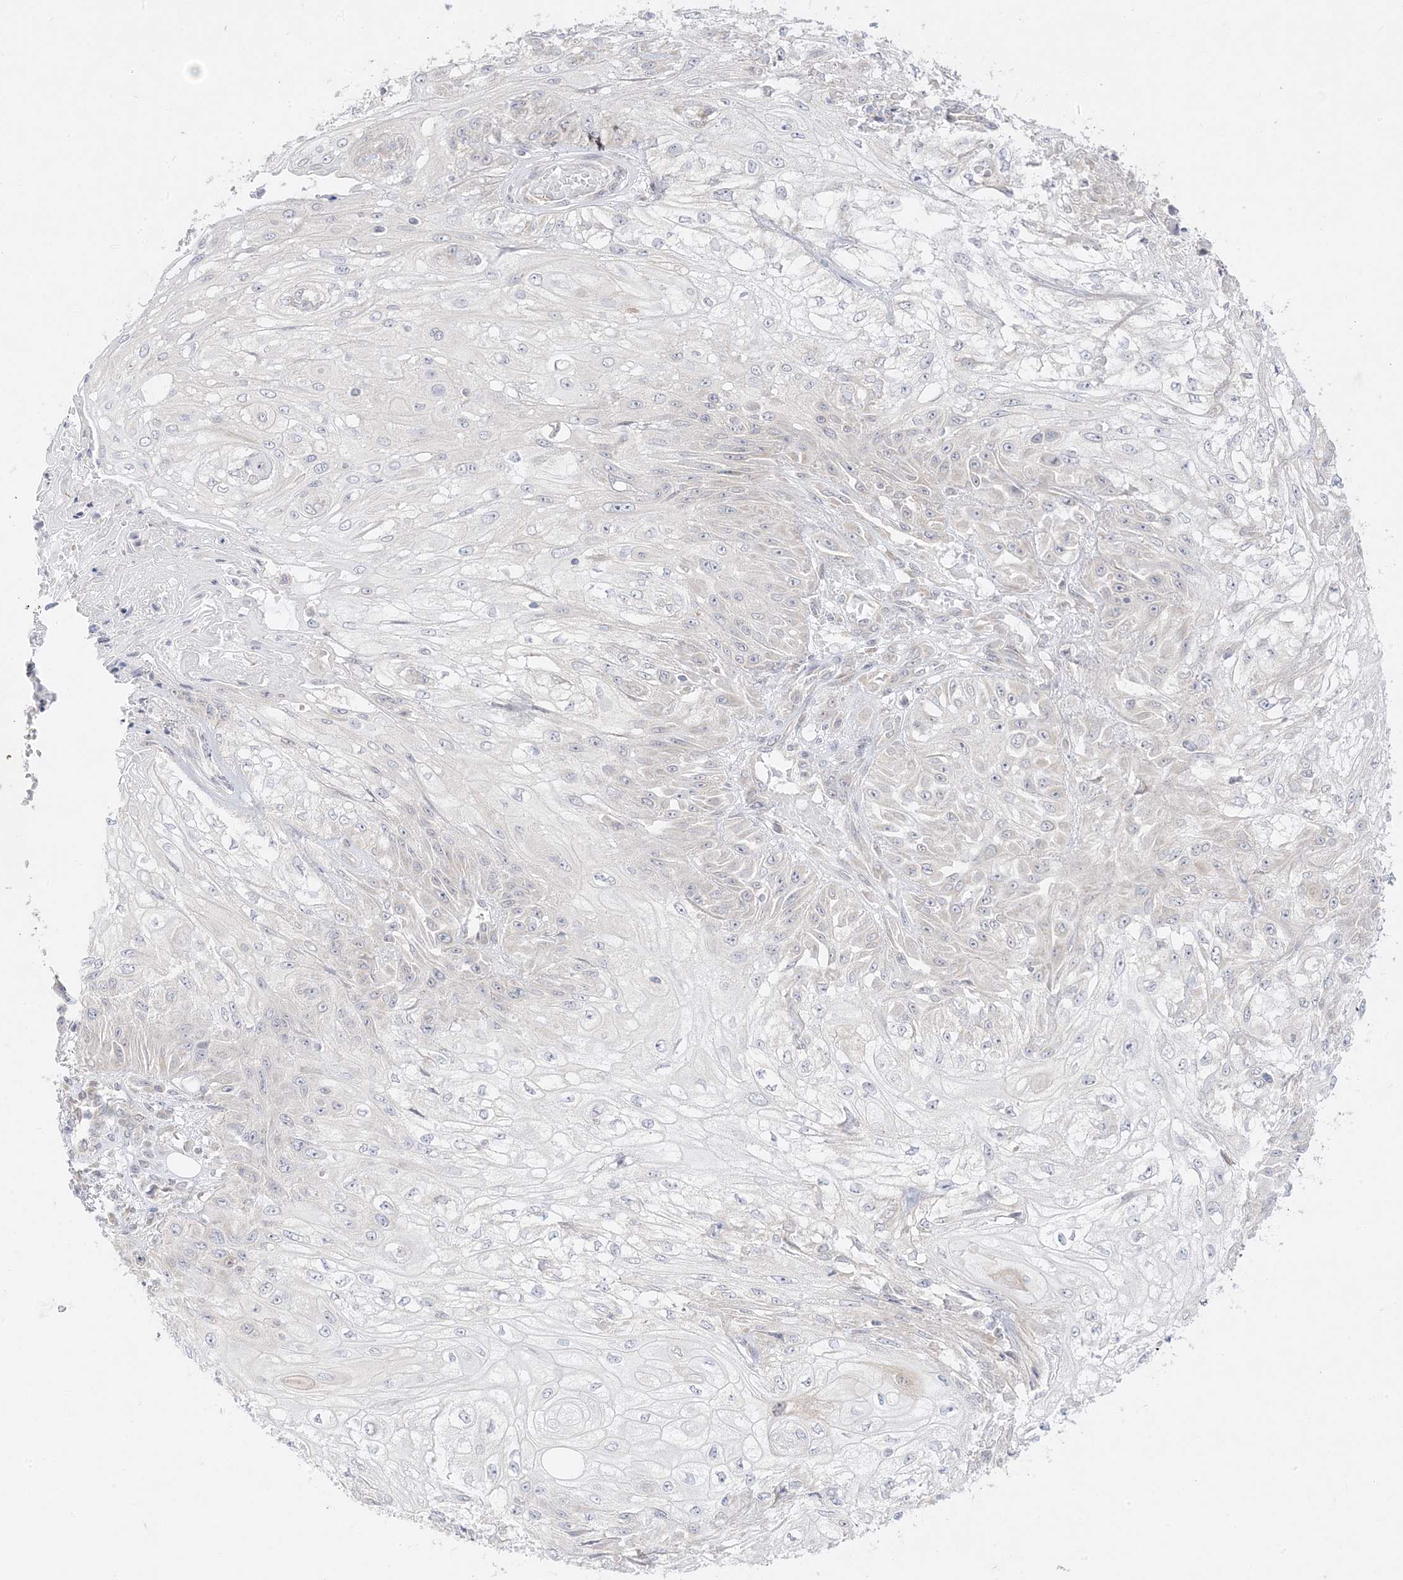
{"staining": {"intensity": "negative", "quantity": "none", "location": "none"}, "tissue": "skin cancer", "cell_type": "Tumor cells", "image_type": "cancer", "snomed": [{"axis": "morphology", "description": "Squamous cell carcinoma, NOS"}, {"axis": "morphology", "description": "Squamous cell carcinoma, metastatic, NOS"}, {"axis": "topography", "description": "Skin"}, {"axis": "topography", "description": "Lymph node"}], "caption": "Tumor cells are negative for protein expression in human metastatic squamous cell carcinoma (skin).", "gene": "C2CD2", "patient": {"sex": "male", "age": 75}}